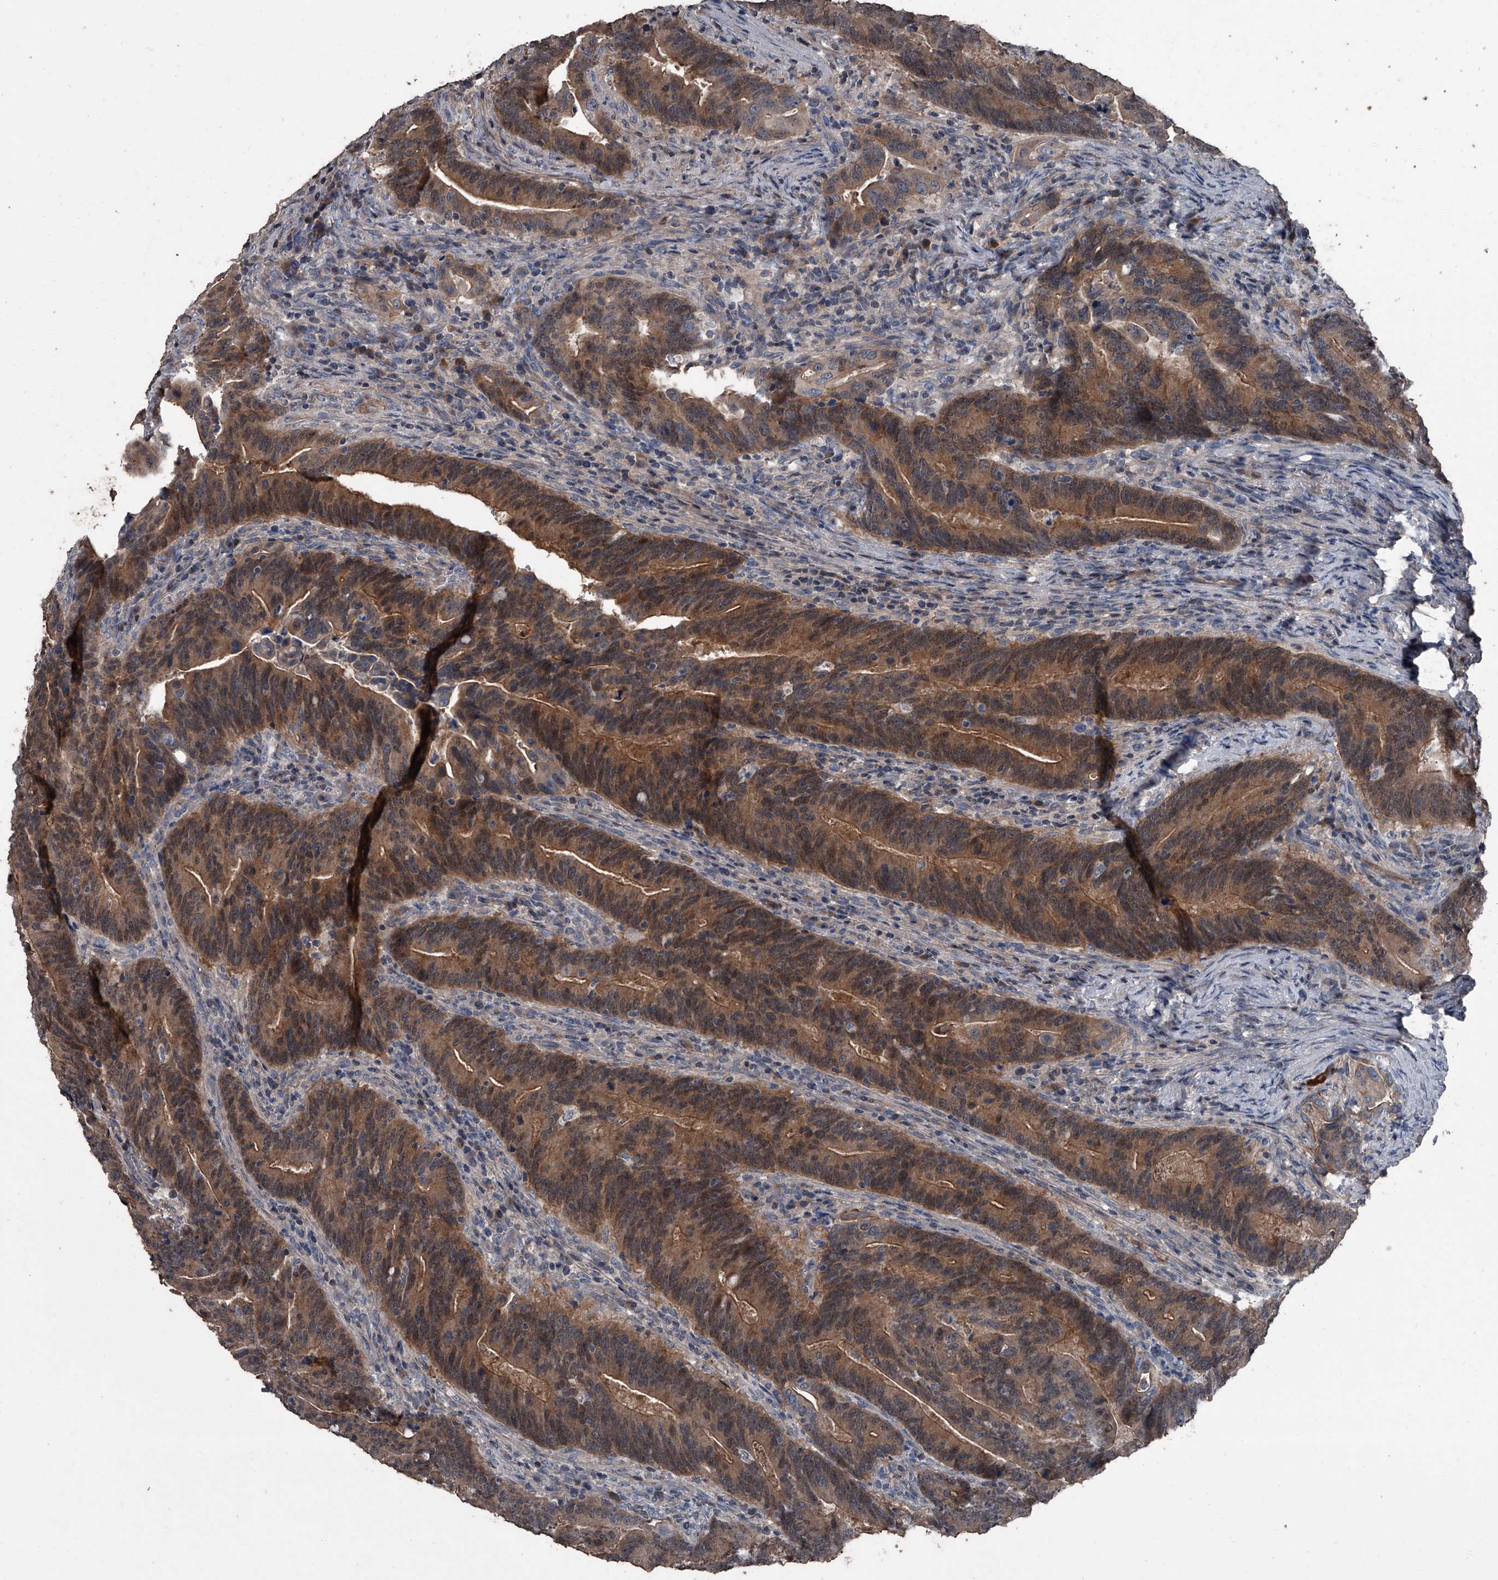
{"staining": {"intensity": "moderate", "quantity": ">75%", "location": "cytoplasmic/membranous,nuclear"}, "tissue": "colorectal cancer", "cell_type": "Tumor cells", "image_type": "cancer", "snomed": [{"axis": "morphology", "description": "Adenocarcinoma, NOS"}, {"axis": "topography", "description": "Colon"}], "caption": "A brown stain labels moderate cytoplasmic/membranous and nuclear expression of a protein in human colorectal cancer tumor cells.", "gene": "OARD1", "patient": {"sex": "female", "age": 66}}